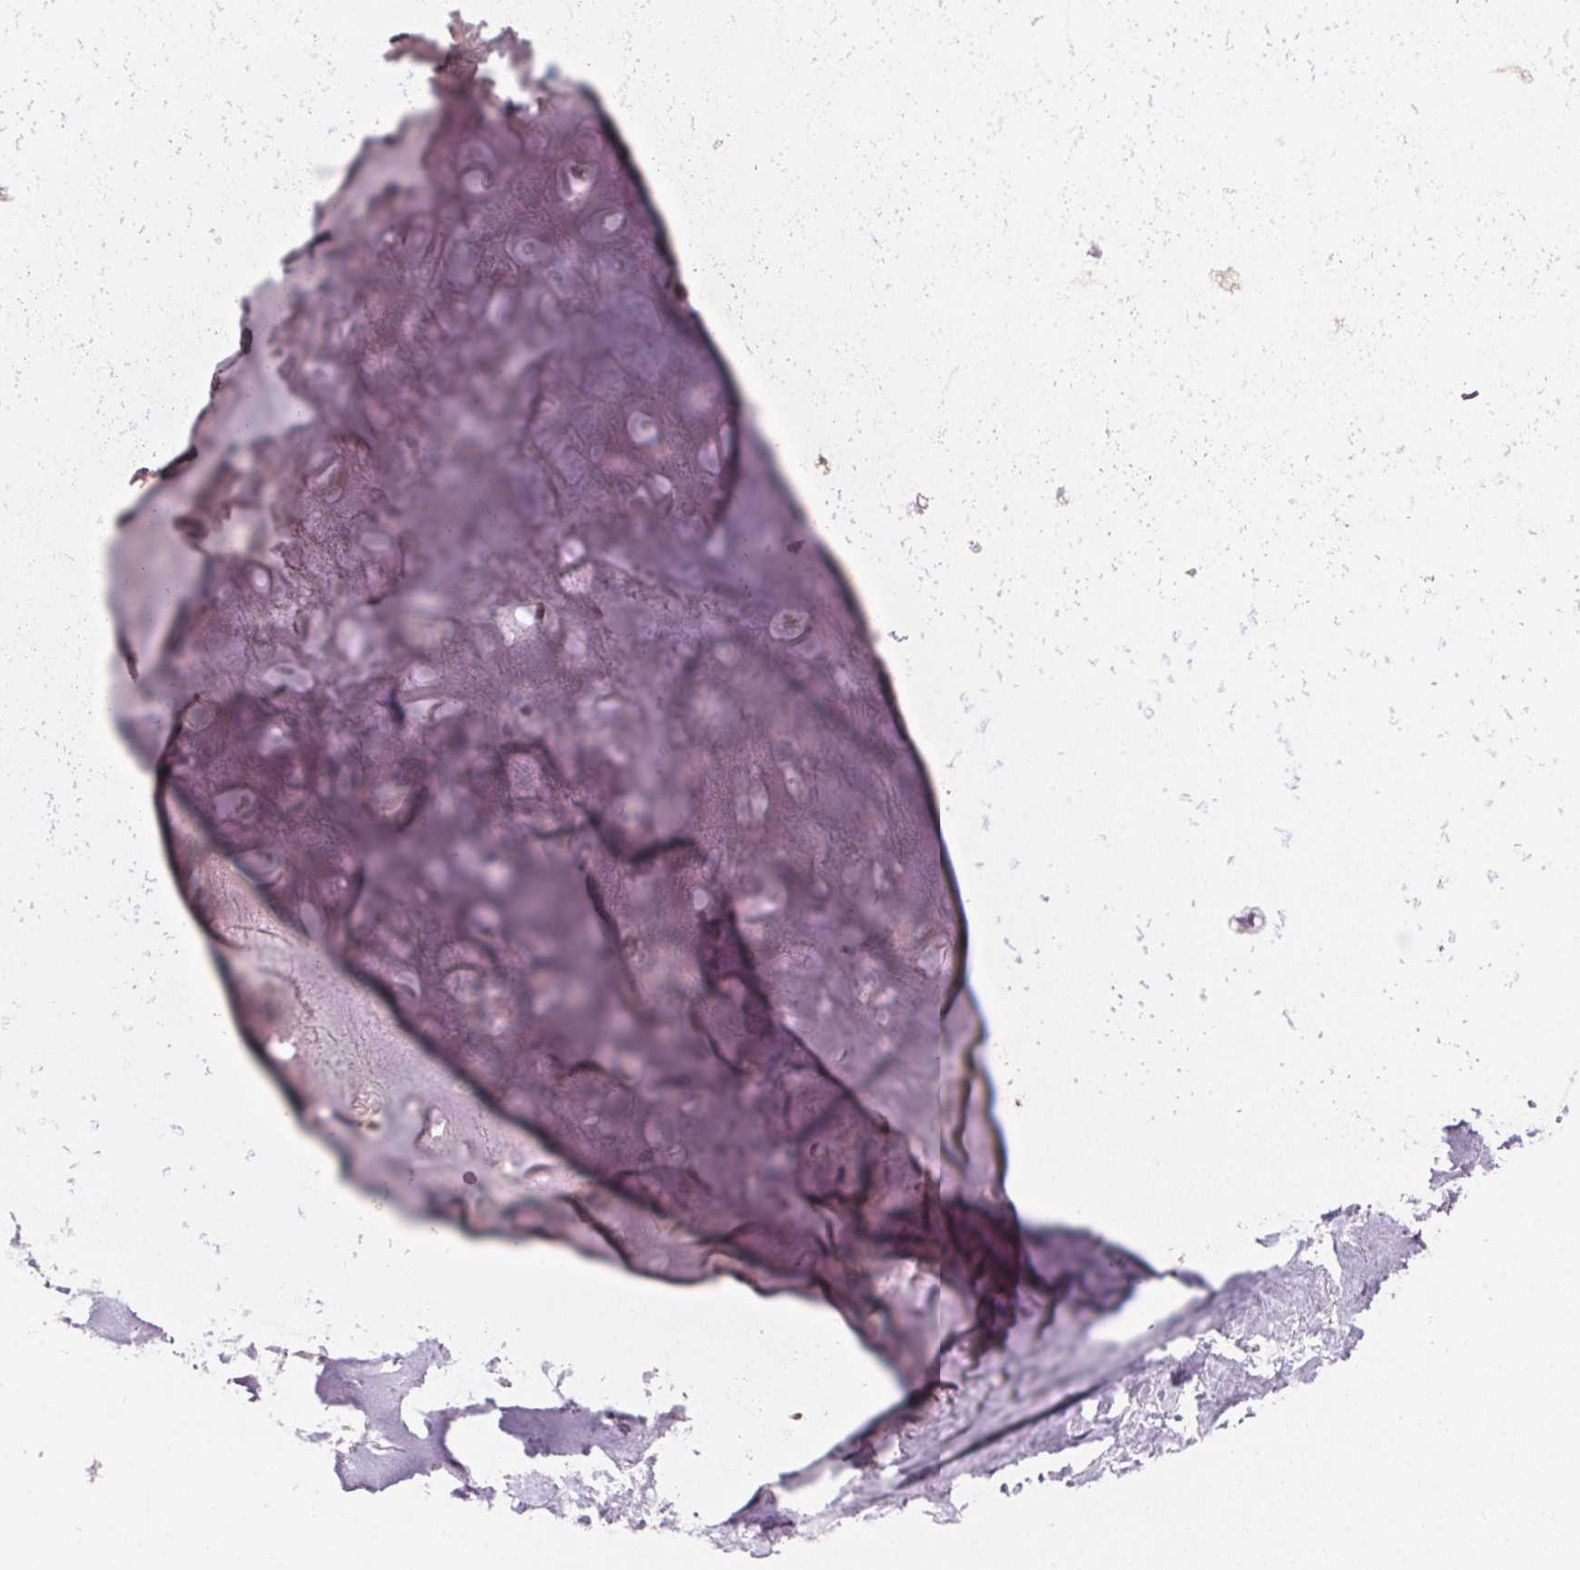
{"staining": {"intensity": "weak", "quantity": "25%-75%", "location": "cytoplasmic/membranous"}, "tissue": "adipose tissue", "cell_type": "Adipocytes", "image_type": "normal", "snomed": [{"axis": "morphology", "description": "Normal tissue, NOS"}, {"axis": "topography", "description": "Cartilage tissue"}], "caption": "Protein analysis of unremarkable adipose tissue demonstrates weak cytoplasmic/membranous positivity in approximately 25%-75% of adipocytes.", "gene": "BLOC1S2", "patient": {"sex": "male", "age": 57}}